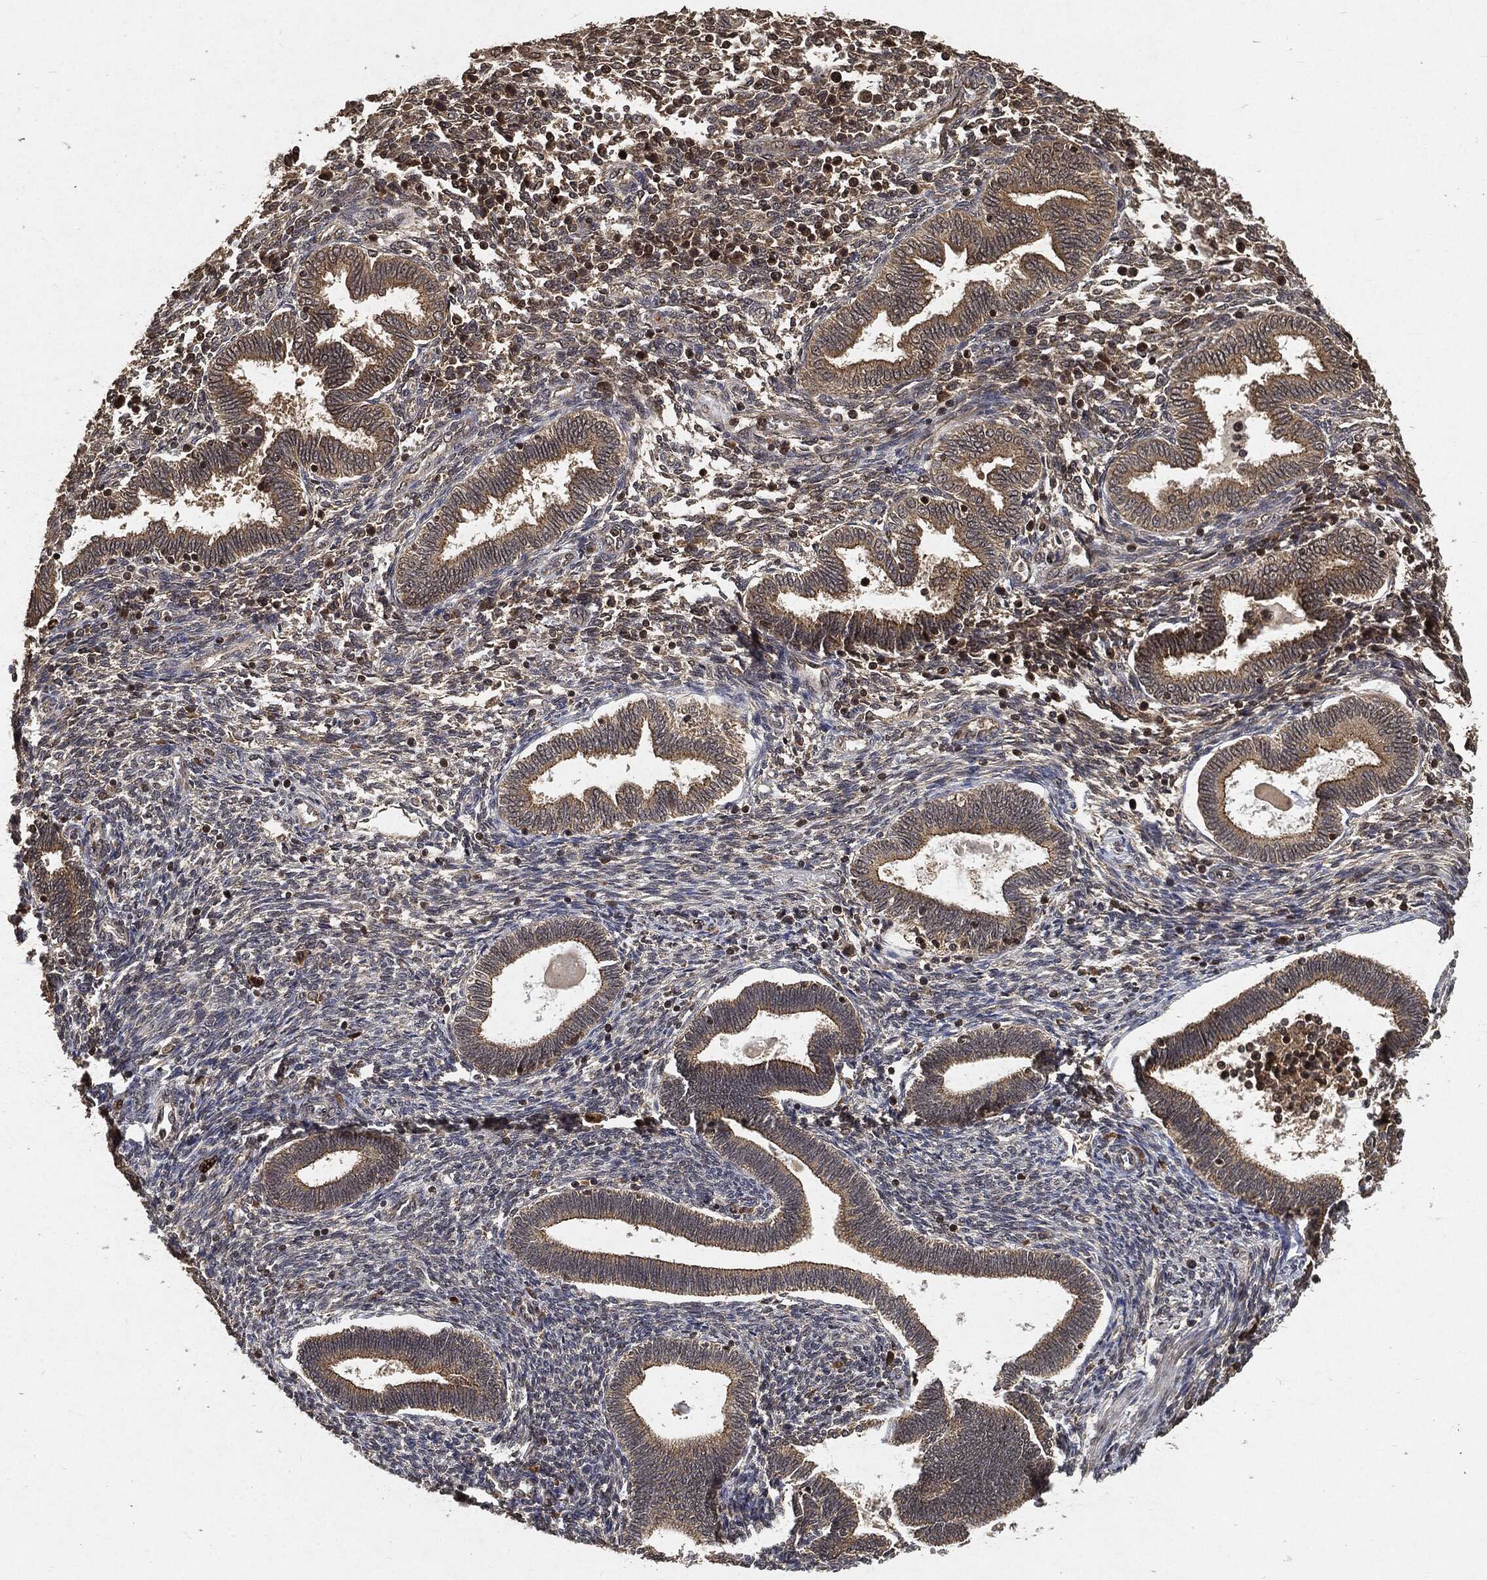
{"staining": {"intensity": "moderate", "quantity": "<25%", "location": "cytoplasmic/membranous"}, "tissue": "endometrium", "cell_type": "Cells in endometrial stroma", "image_type": "normal", "snomed": [{"axis": "morphology", "description": "Normal tissue, NOS"}, {"axis": "topography", "description": "Endometrium"}], "caption": "A brown stain shows moderate cytoplasmic/membranous expression of a protein in cells in endometrial stroma of unremarkable human endometrium.", "gene": "ZNF226", "patient": {"sex": "female", "age": 42}}